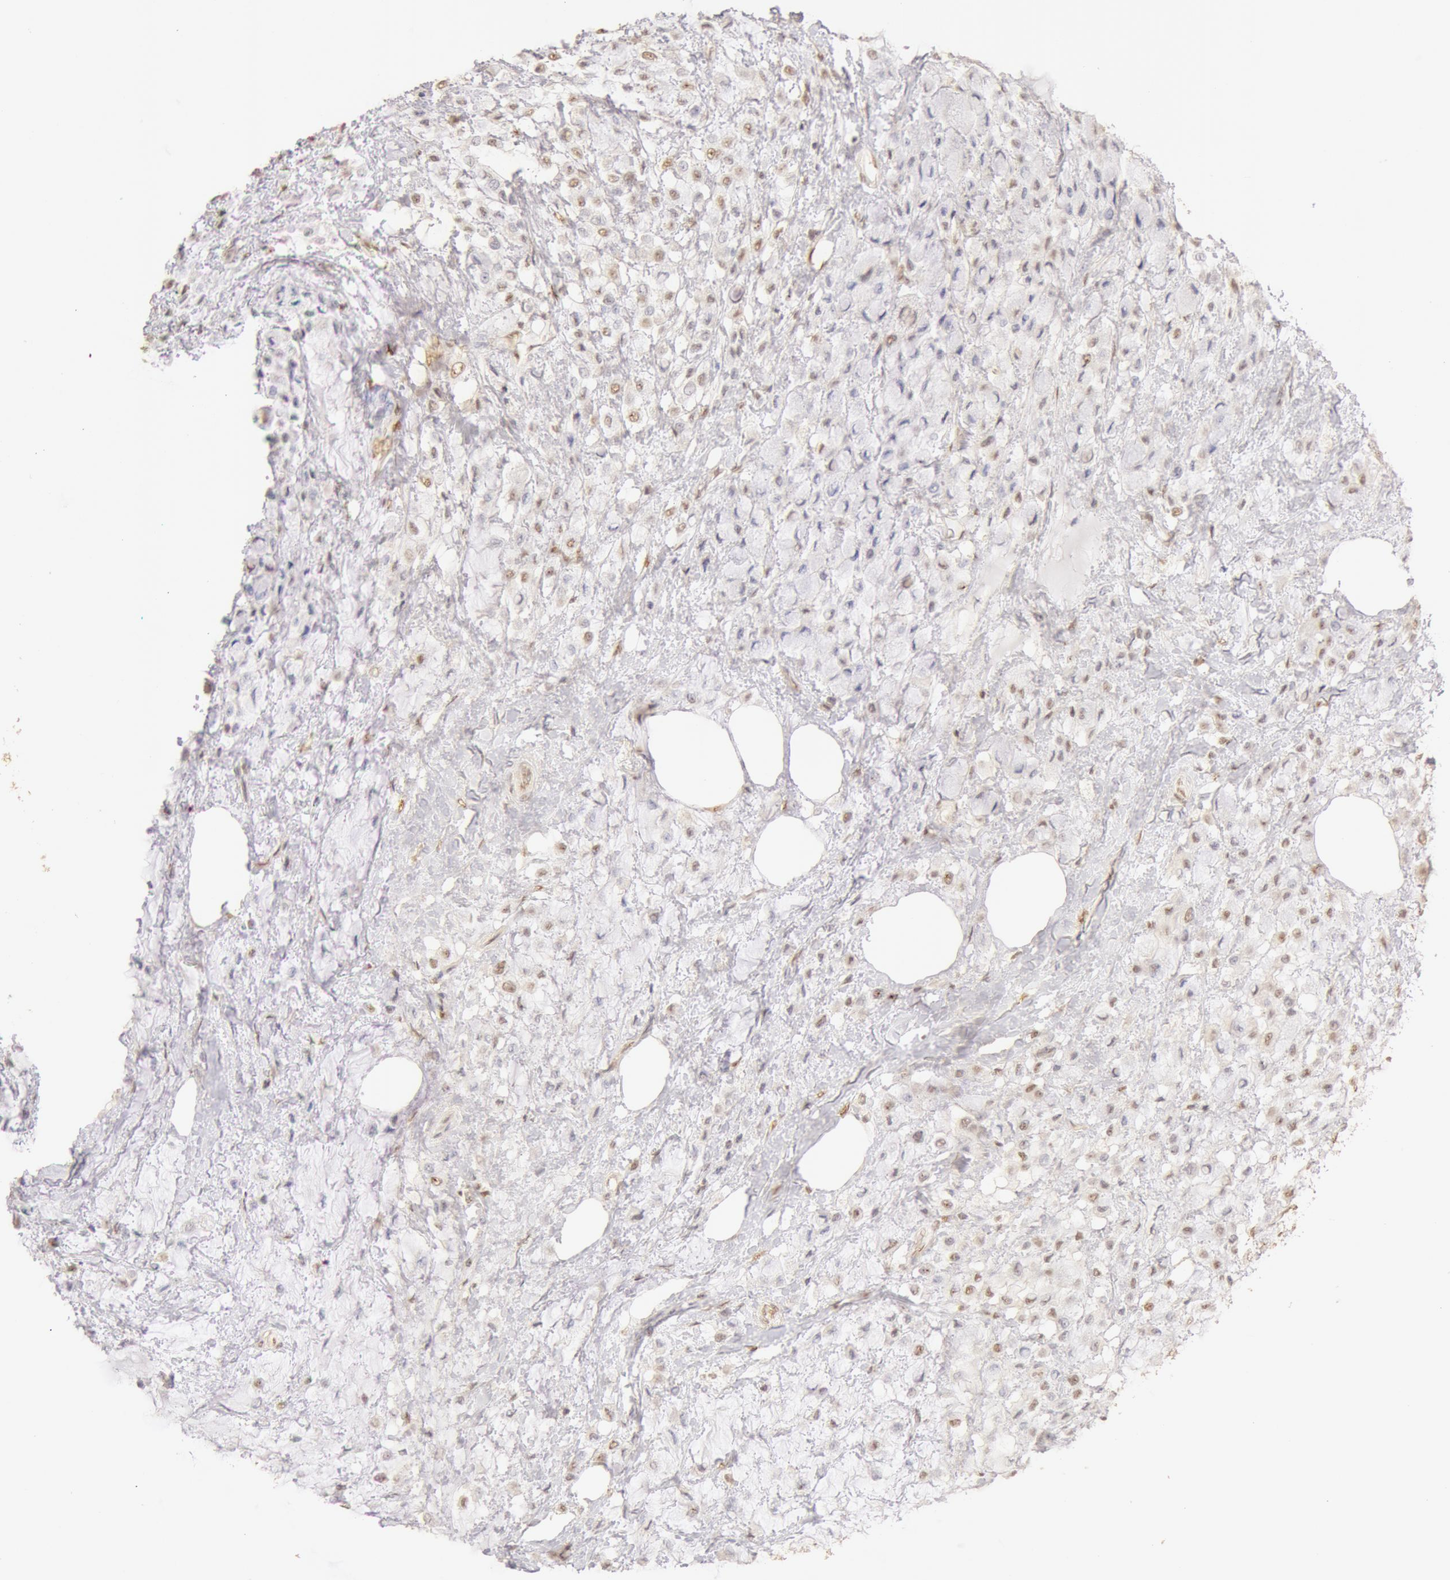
{"staining": {"intensity": "weak", "quantity": ">75%", "location": "cytoplasmic/membranous"}, "tissue": "breast cancer", "cell_type": "Tumor cells", "image_type": "cancer", "snomed": [{"axis": "morphology", "description": "Lobular carcinoma"}, {"axis": "topography", "description": "Breast"}], "caption": "A high-resolution histopathology image shows immunohistochemistry staining of lobular carcinoma (breast), which exhibits weak cytoplasmic/membranous positivity in approximately >75% of tumor cells.", "gene": "SNRNP70", "patient": {"sex": "female", "age": 85}}